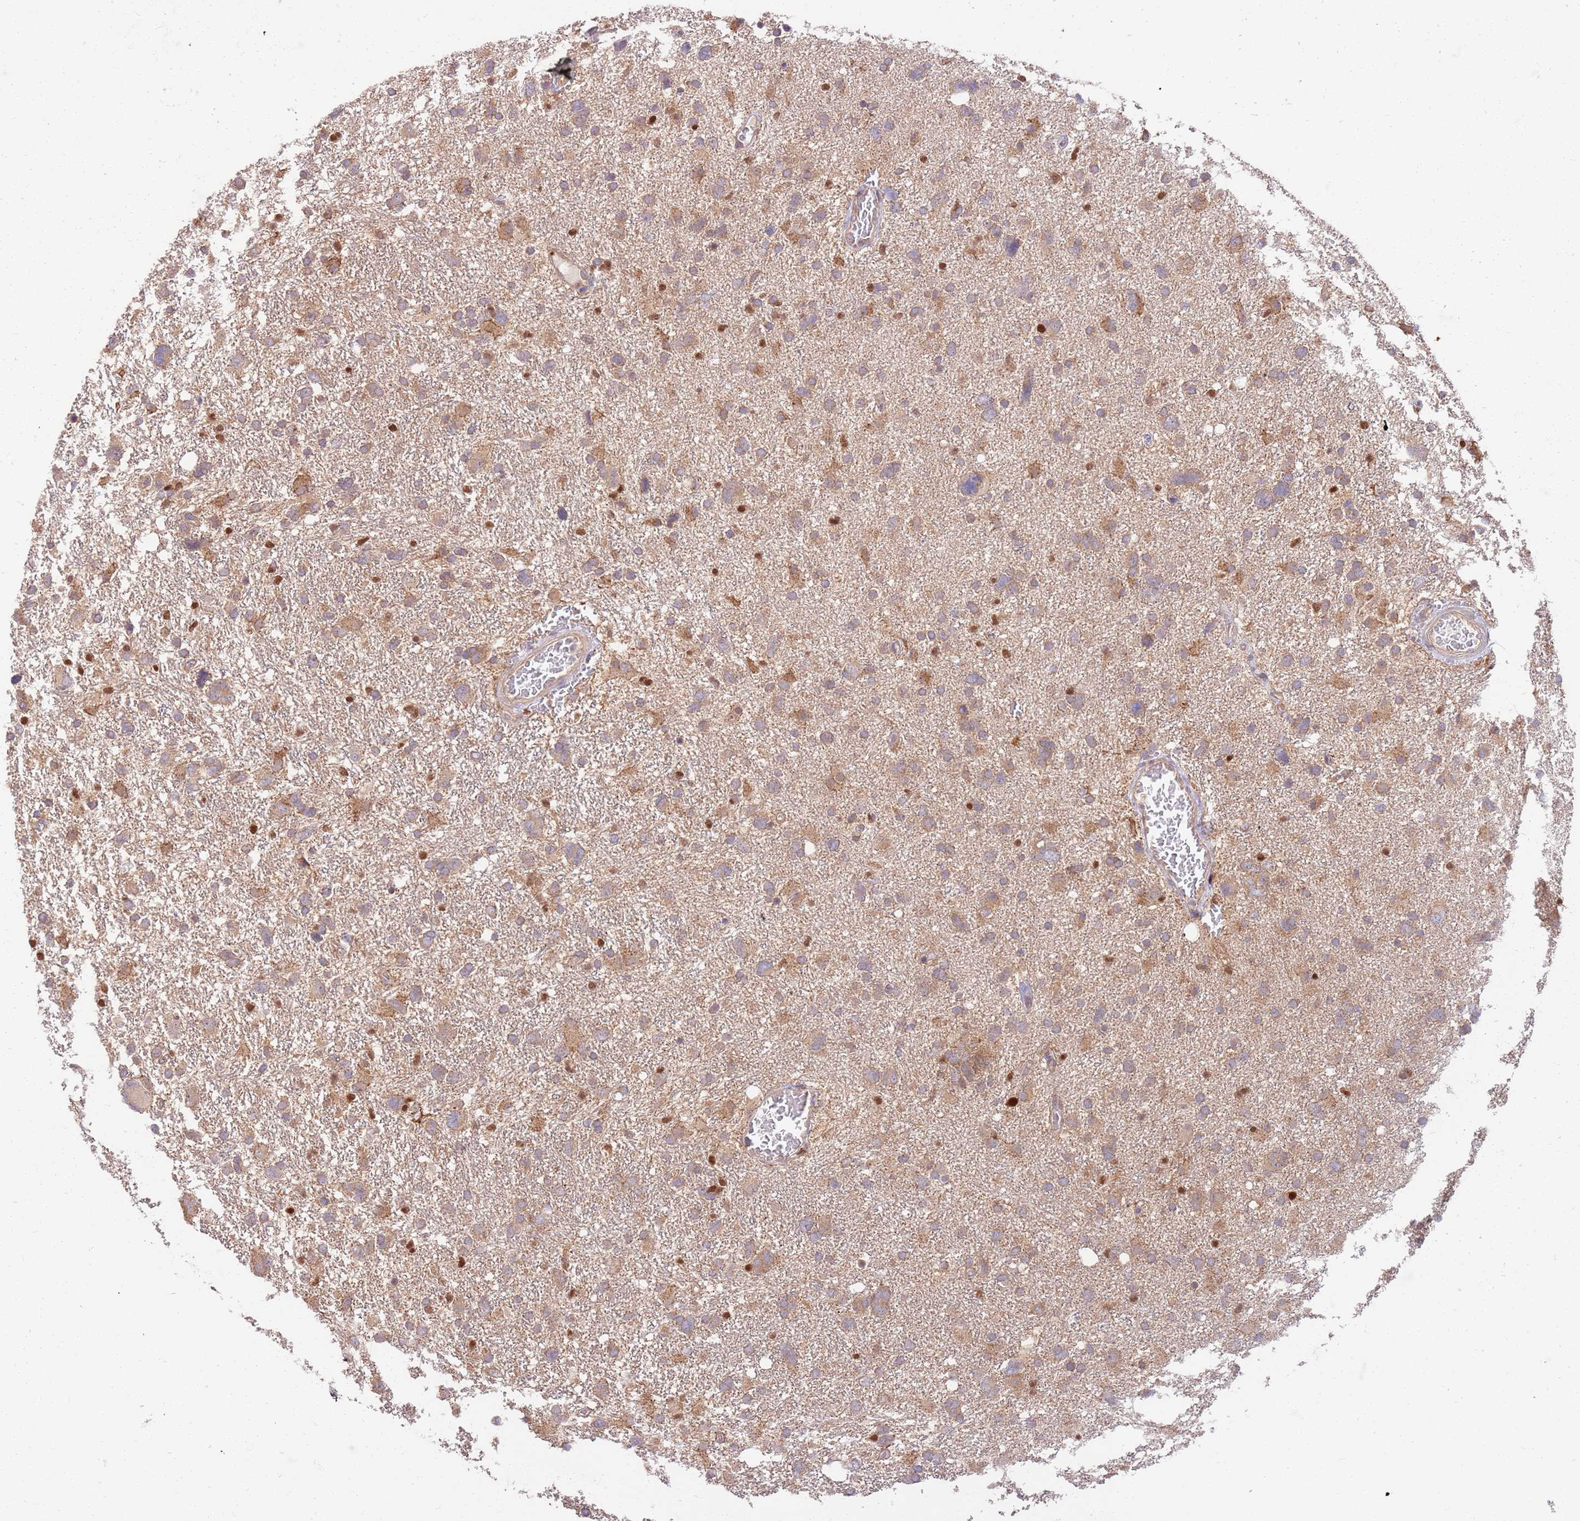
{"staining": {"intensity": "weak", "quantity": "25%-75%", "location": "cytoplasmic/membranous"}, "tissue": "glioma", "cell_type": "Tumor cells", "image_type": "cancer", "snomed": [{"axis": "morphology", "description": "Glioma, malignant, High grade"}, {"axis": "topography", "description": "Brain"}], "caption": "A low amount of weak cytoplasmic/membranous staining is present in about 25%-75% of tumor cells in glioma tissue. Nuclei are stained in blue.", "gene": "OSBP", "patient": {"sex": "male", "age": 61}}